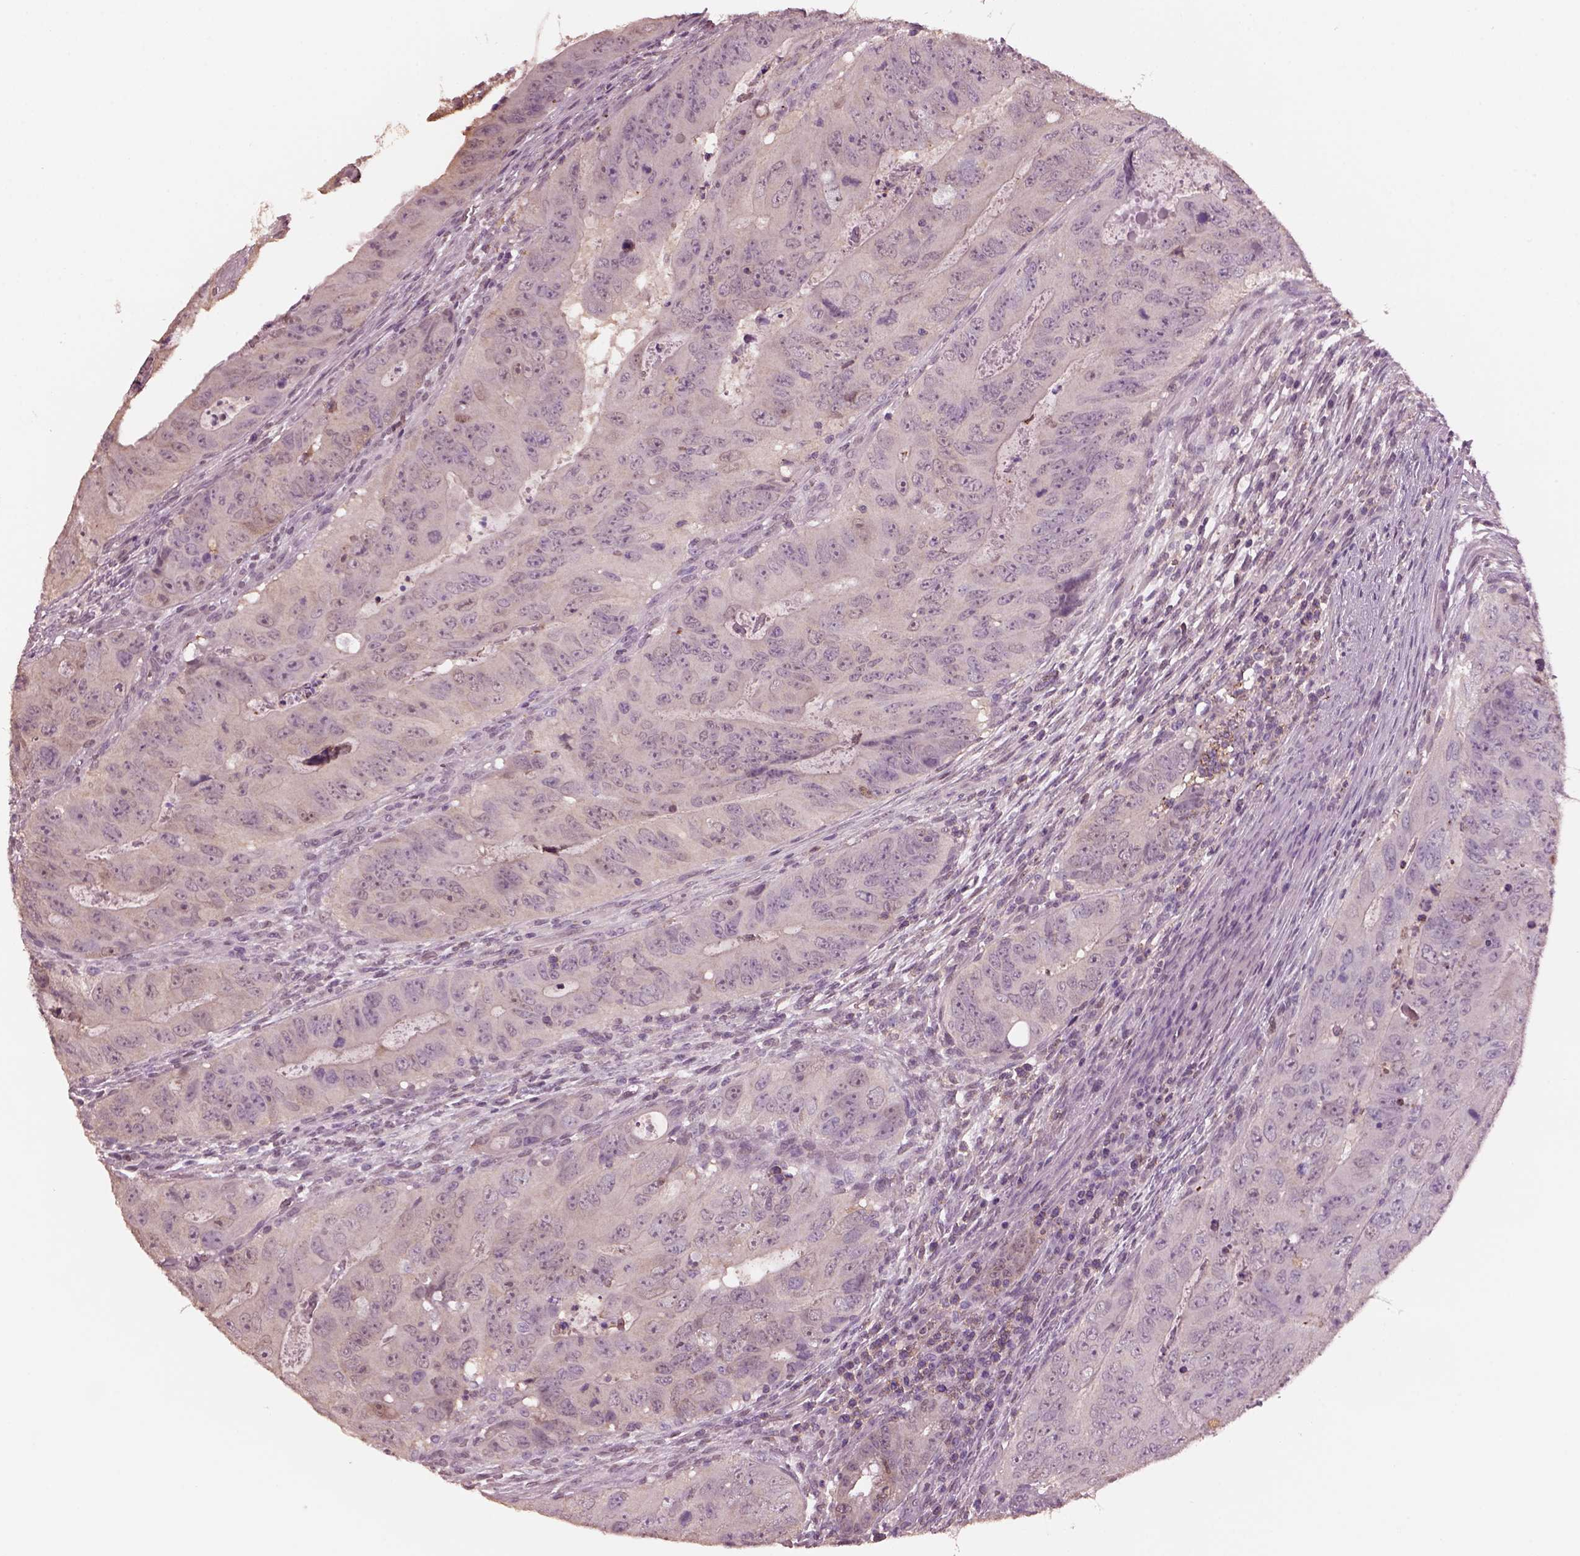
{"staining": {"intensity": "negative", "quantity": "none", "location": "none"}, "tissue": "colorectal cancer", "cell_type": "Tumor cells", "image_type": "cancer", "snomed": [{"axis": "morphology", "description": "Adenocarcinoma, NOS"}, {"axis": "topography", "description": "Colon"}], "caption": "Tumor cells show no significant positivity in colorectal cancer. (DAB immunohistochemistry, high magnification).", "gene": "SRI", "patient": {"sex": "male", "age": 79}}